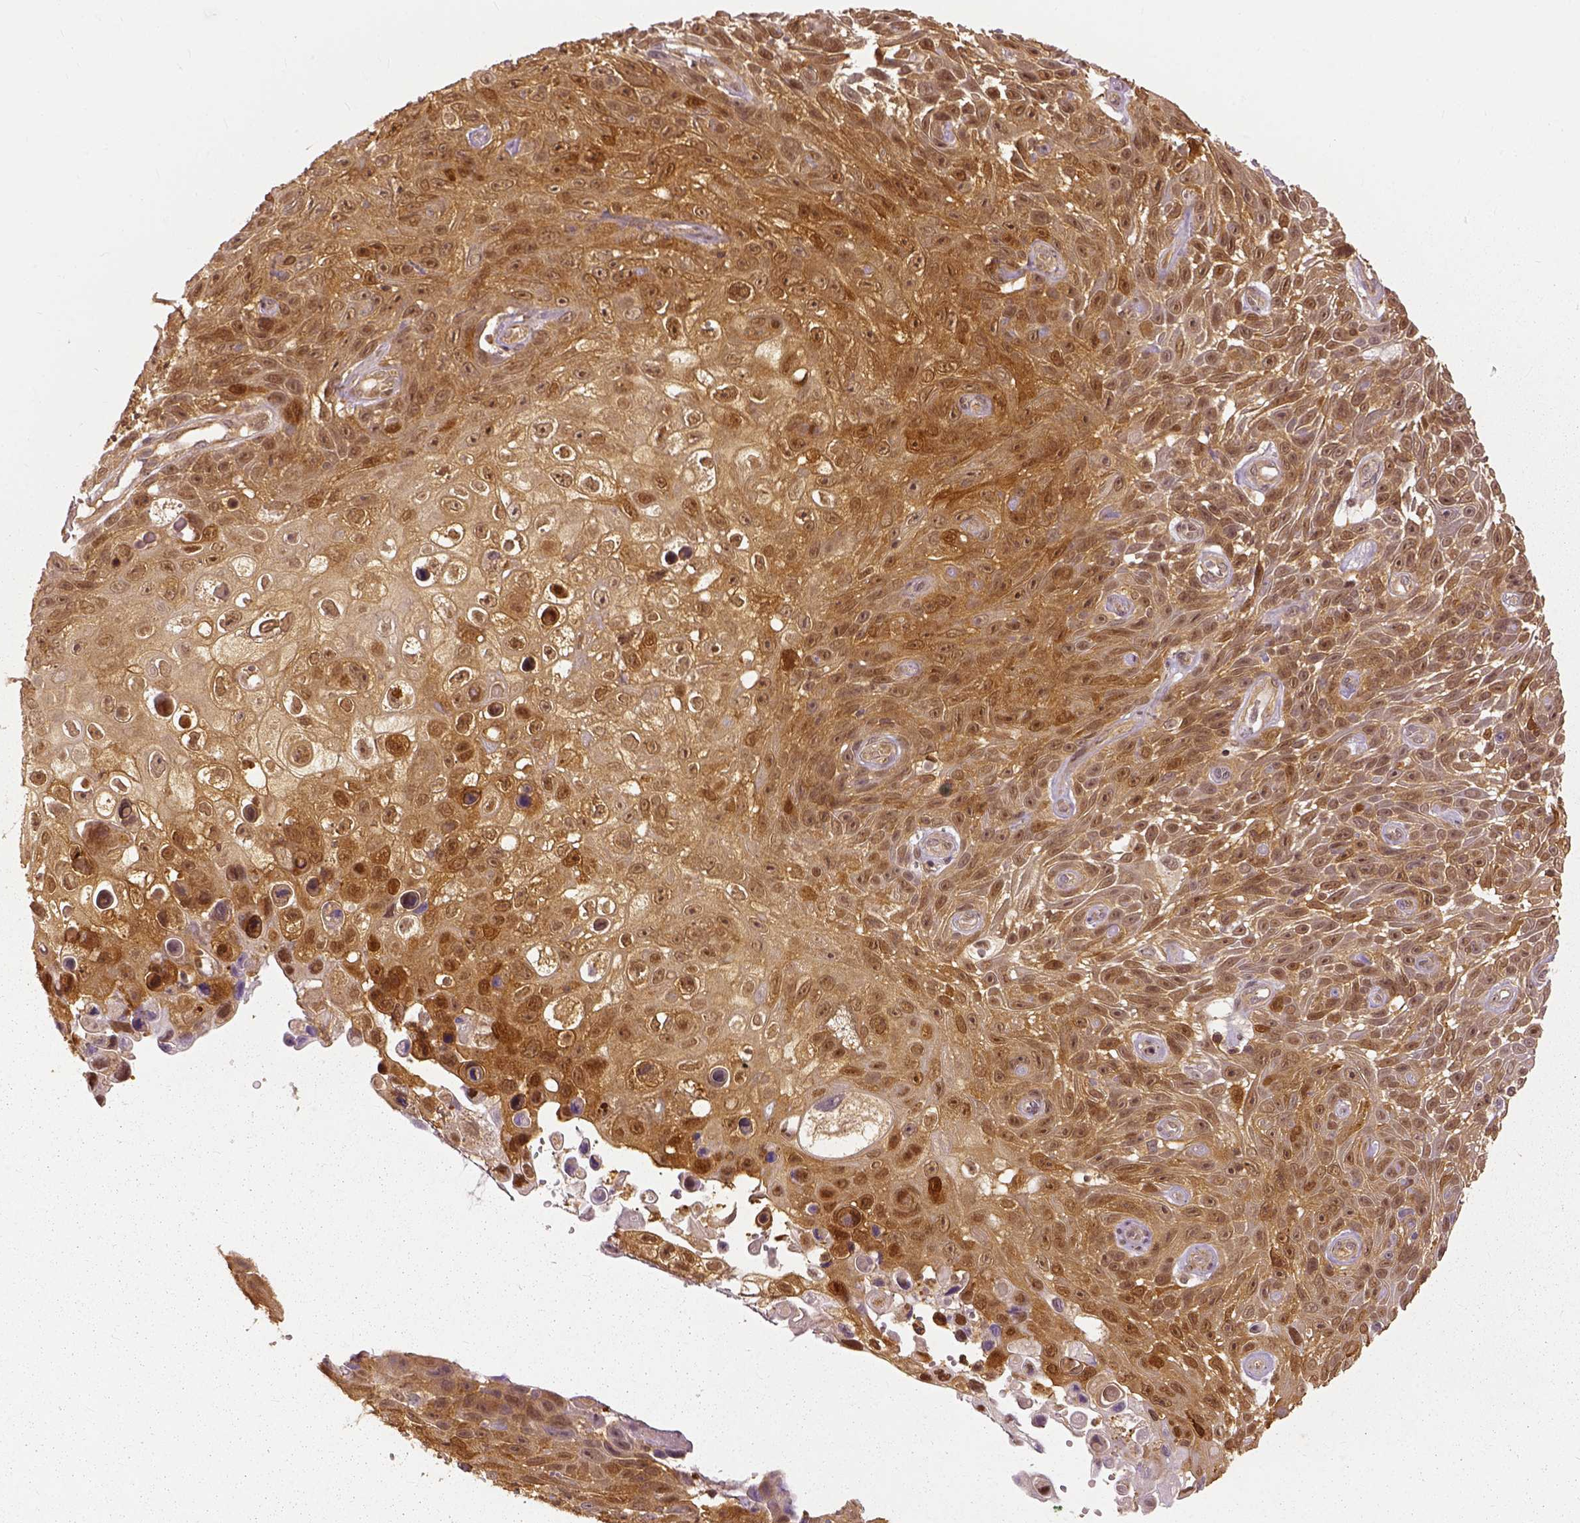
{"staining": {"intensity": "moderate", "quantity": ">75%", "location": "cytoplasmic/membranous,nuclear"}, "tissue": "skin cancer", "cell_type": "Tumor cells", "image_type": "cancer", "snomed": [{"axis": "morphology", "description": "Squamous cell carcinoma, NOS"}, {"axis": "topography", "description": "Skin"}], "caption": "There is medium levels of moderate cytoplasmic/membranous and nuclear expression in tumor cells of skin squamous cell carcinoma, as demonstrated by immunohistochemical staining (brown color).", "gene": "GPI", "patient": {"sex": "male", "age": 82}}